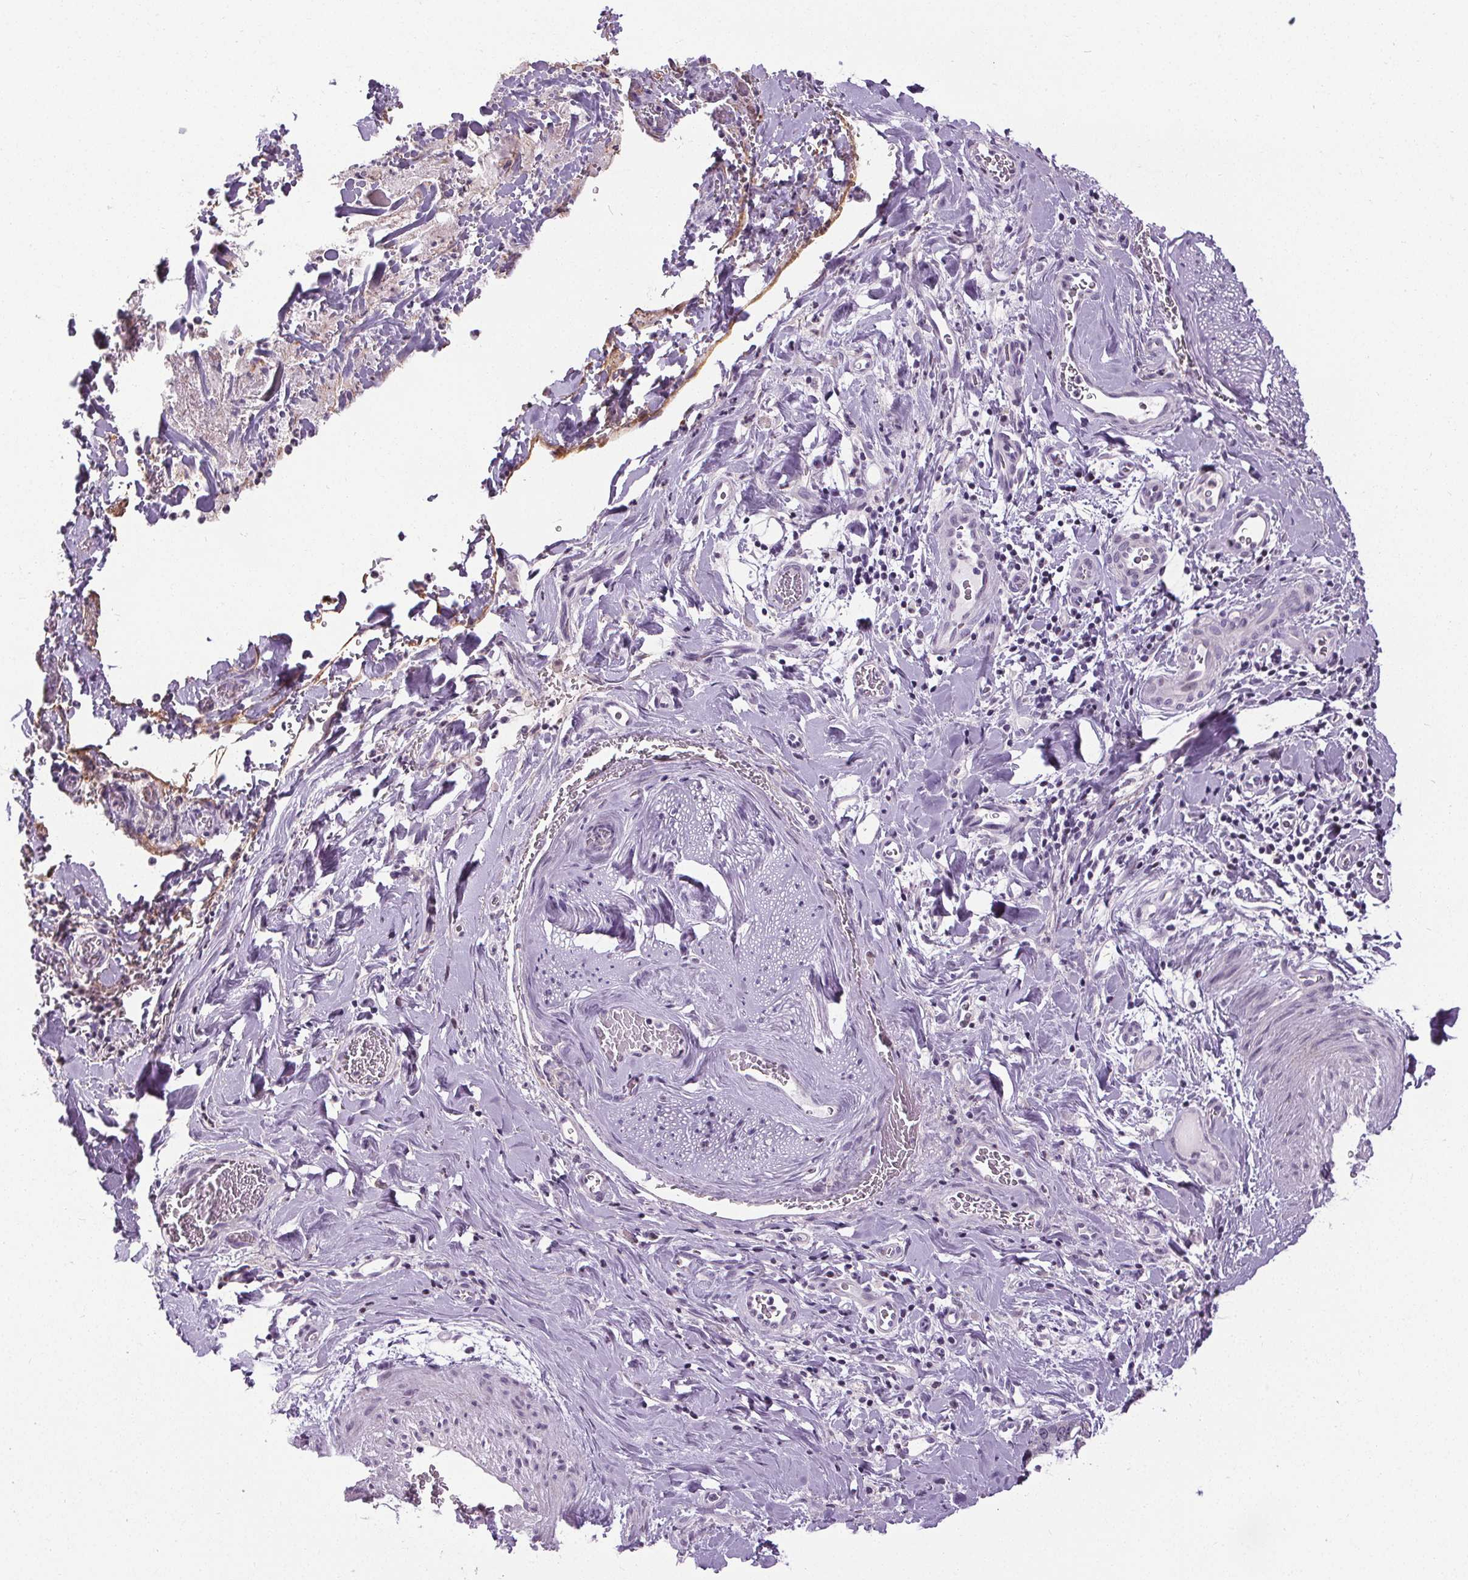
{"staining": {"intensity": "negative", "quantity": "none", "location": "none"}, "tissue": "stomach cancer", "cell_type": "Tumor cells", "image_type": "cancer", "snomed": [{"axis": "morphology", "description": "Normal tissue, NOS"}, {"axis": "morphology", "description": "Adenocarcinoma, NOS"}, {"axis": "topography", "description": "Esophagus"}, {"axis": "topography", "description": "Stomach, upper"}], "caption": "Tumor cells are negative for brown protein staining in stomach cancer (adenocarcinoma). (IHC, brightfield microscopy, high magnification).", "gene": "TMEM240", "patient": {"sex": "male", "age": 74}}